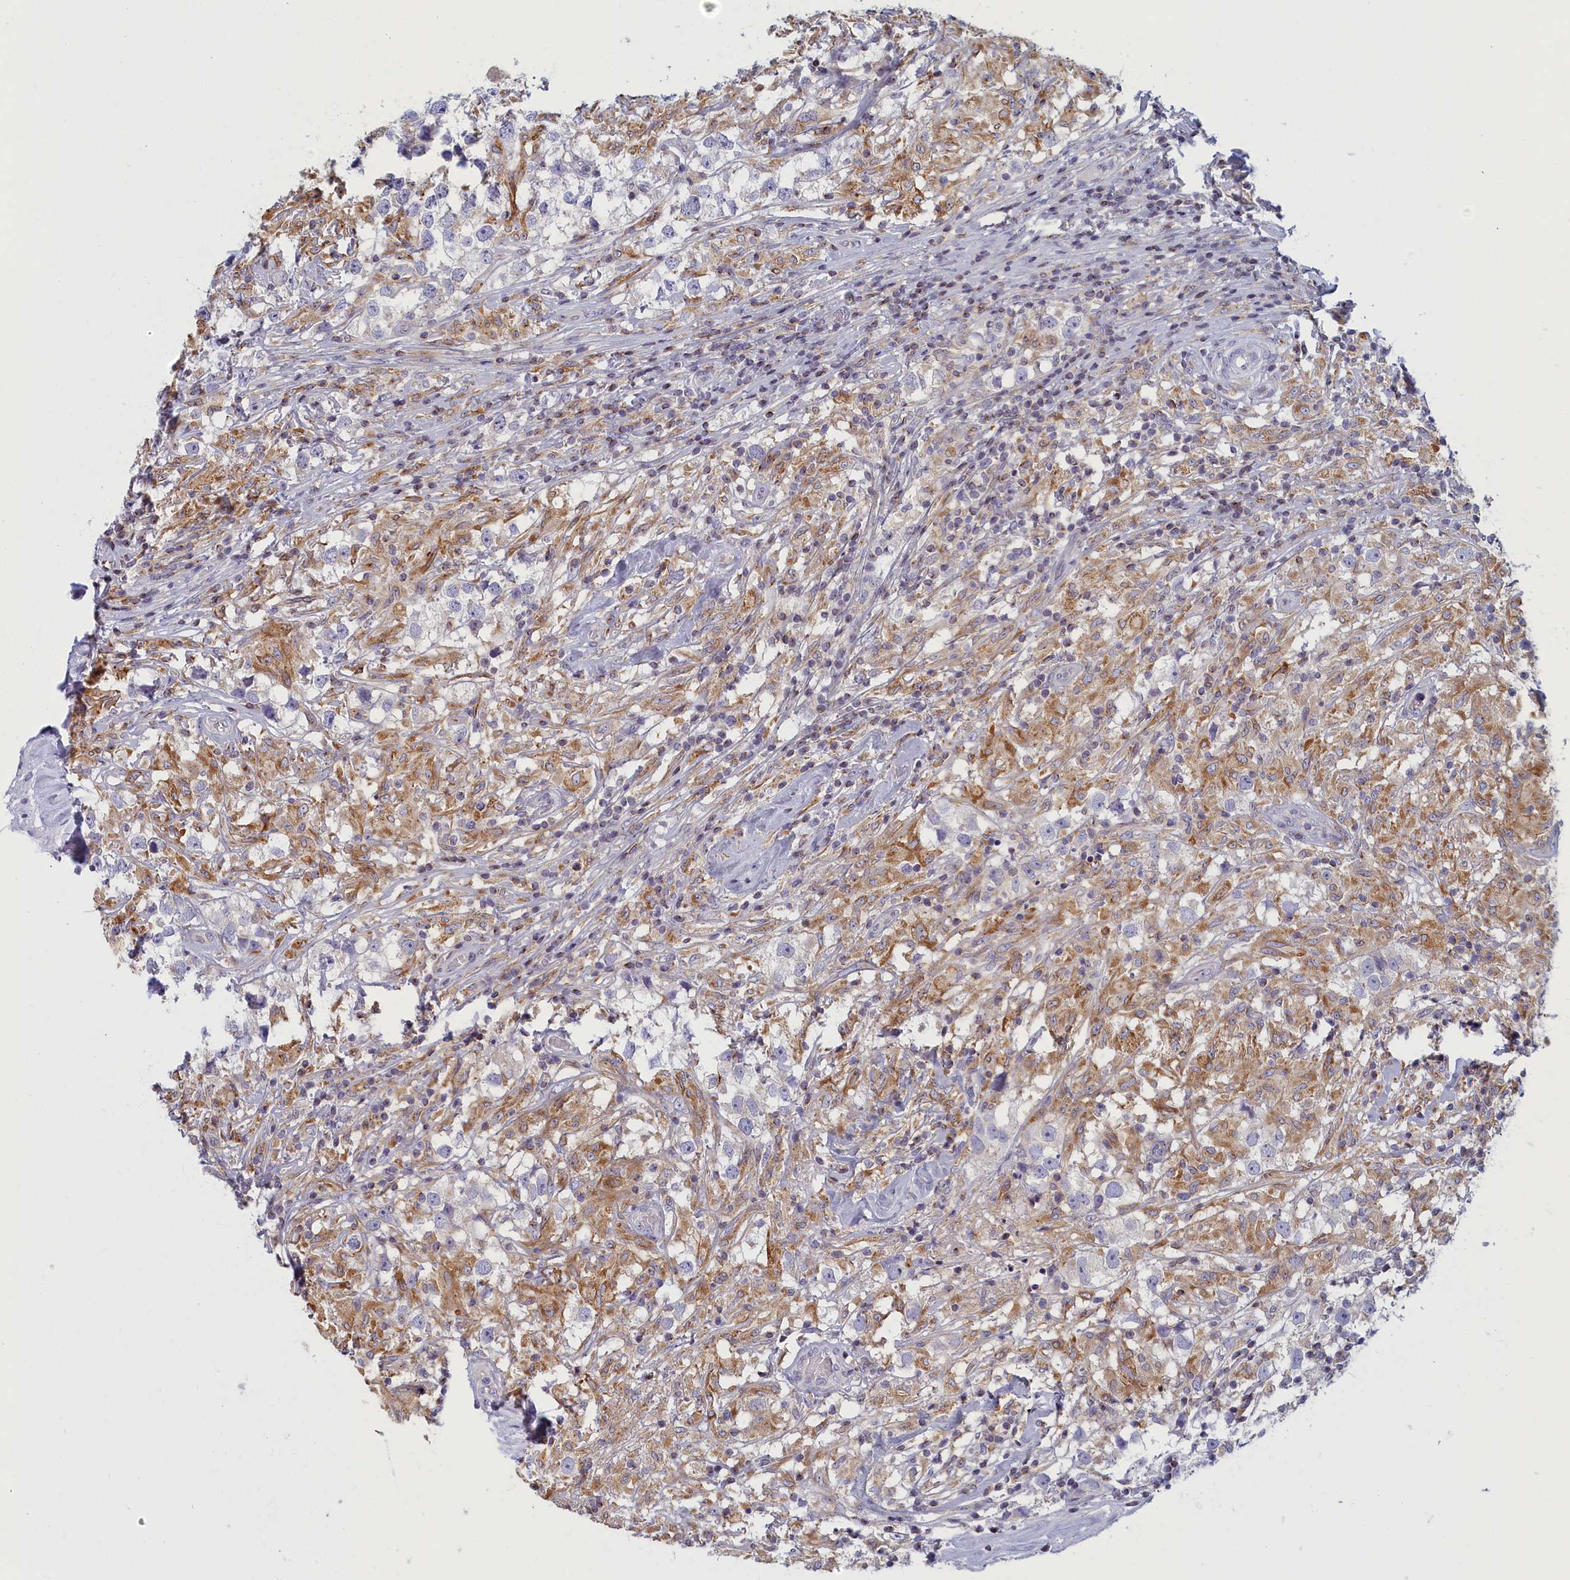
{"staining": {"intensity": "negative", "quantity": "none", "location": "none"}, "tissue": "testis cancer", "cell_type": "Tumor cells", "image_type": "cancer", "snomed": [{"axis": "morphology", "description": "Seminoma, NOS"}, {"axis": "topography", "description": "Testis"}], "caption": "A high-resolution image shows immunohistochemistry (IHC) staining of testis cancer (seminoma), which demonstrates no significant expression in tumor cells. (DAB (3,3'-diaminobenzidine) immunohistochemistry, high magnification).", "gene": "NOL10", "patient": {"sex": "male", "age": 46}}